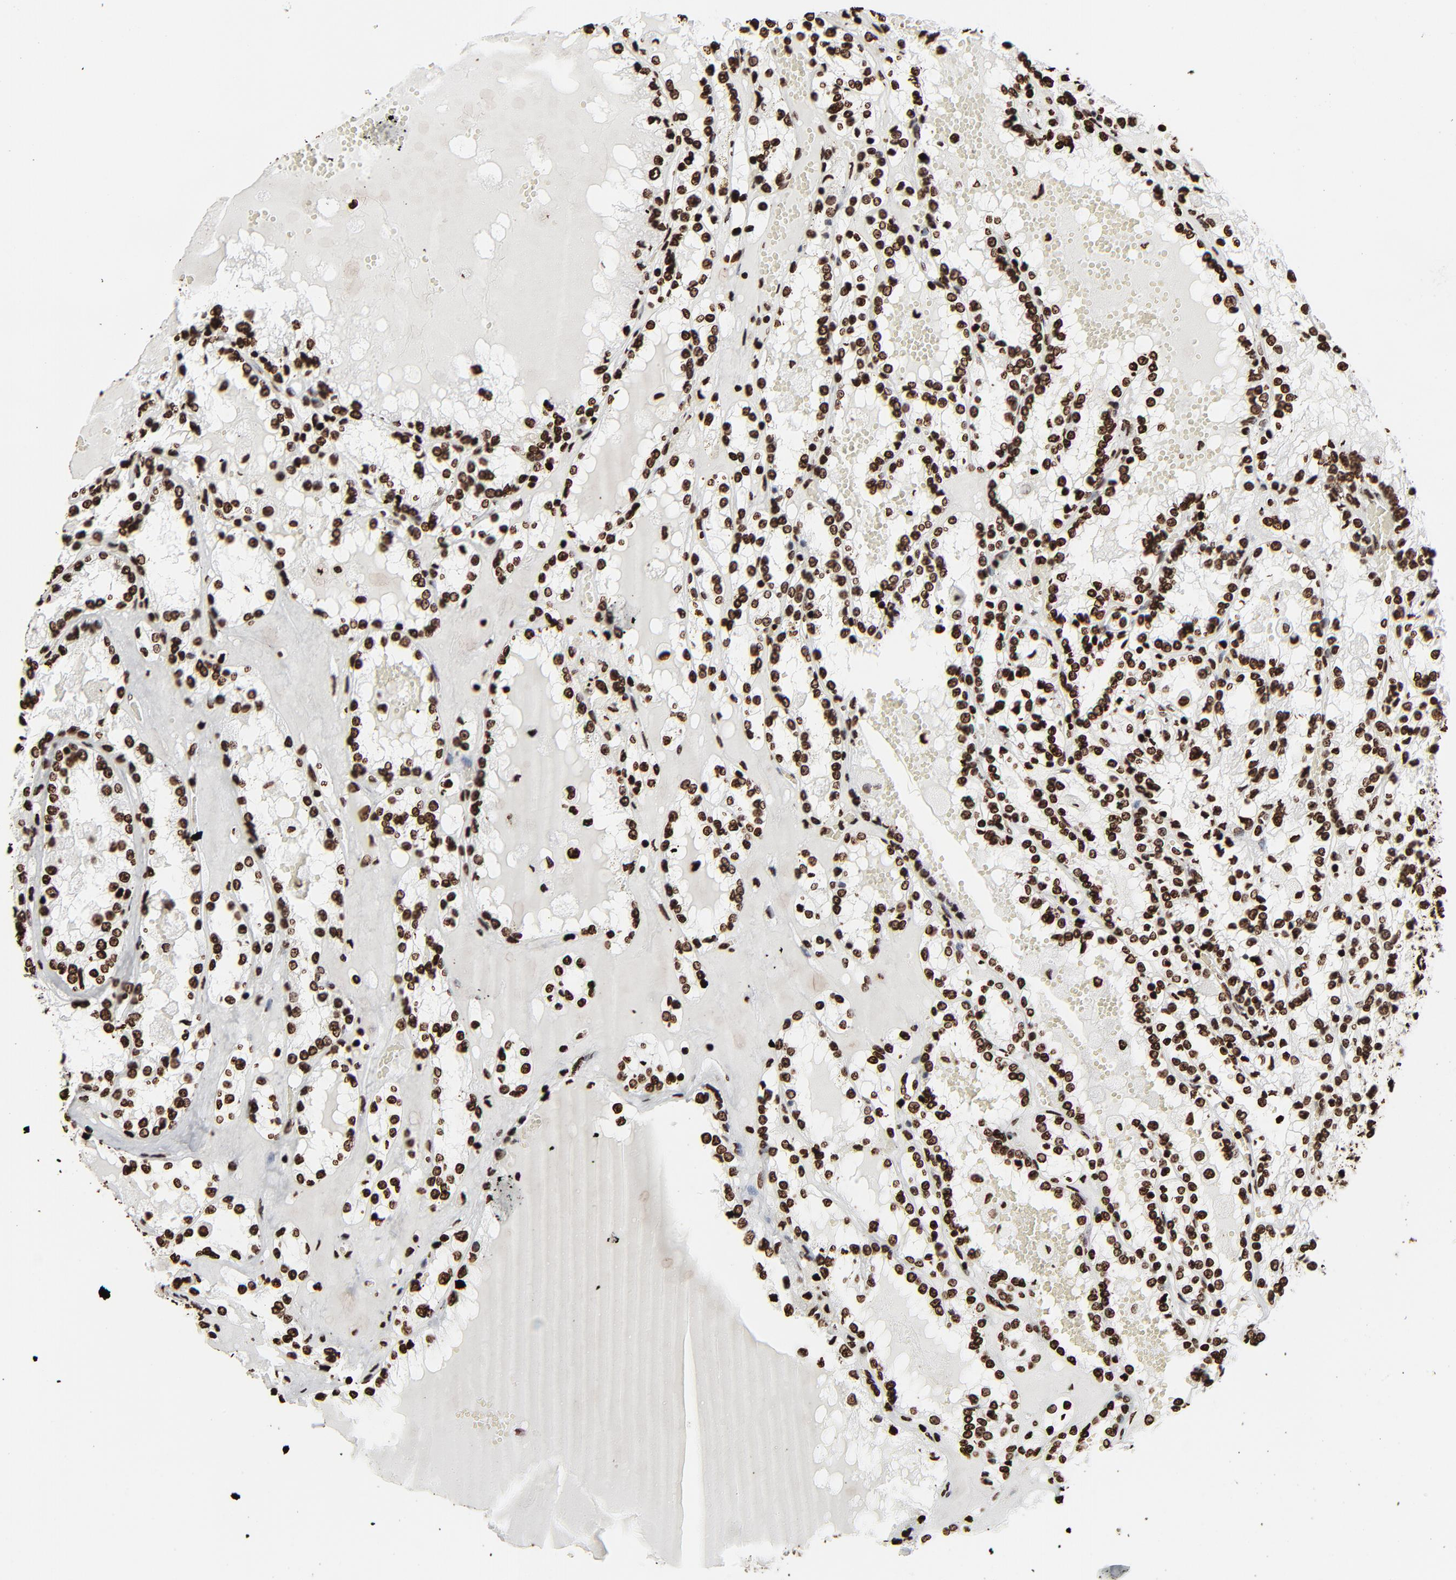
{"staining": {"intensity": "strong", "quantity": ">75%", "location": "nuclear"}, "tissue": "renal cancer", "cell_type": "Tumor cells", "image_type": "cancer", "snomed": [{"axis": "morphology", "description": "Adenocarcinoma, NOS"}, {"axis": "topography", "description": "Kidney"}], "caption": "DAB (3,3'-diaminobenzidine) immunohistochemical staining of human renal cancer (adenocarcinoma) shows strong nuclear protein expression in approximately >75% of tumor cells.", "gene": "H3-4", "patient": {"sex": "female", "age": 56}}